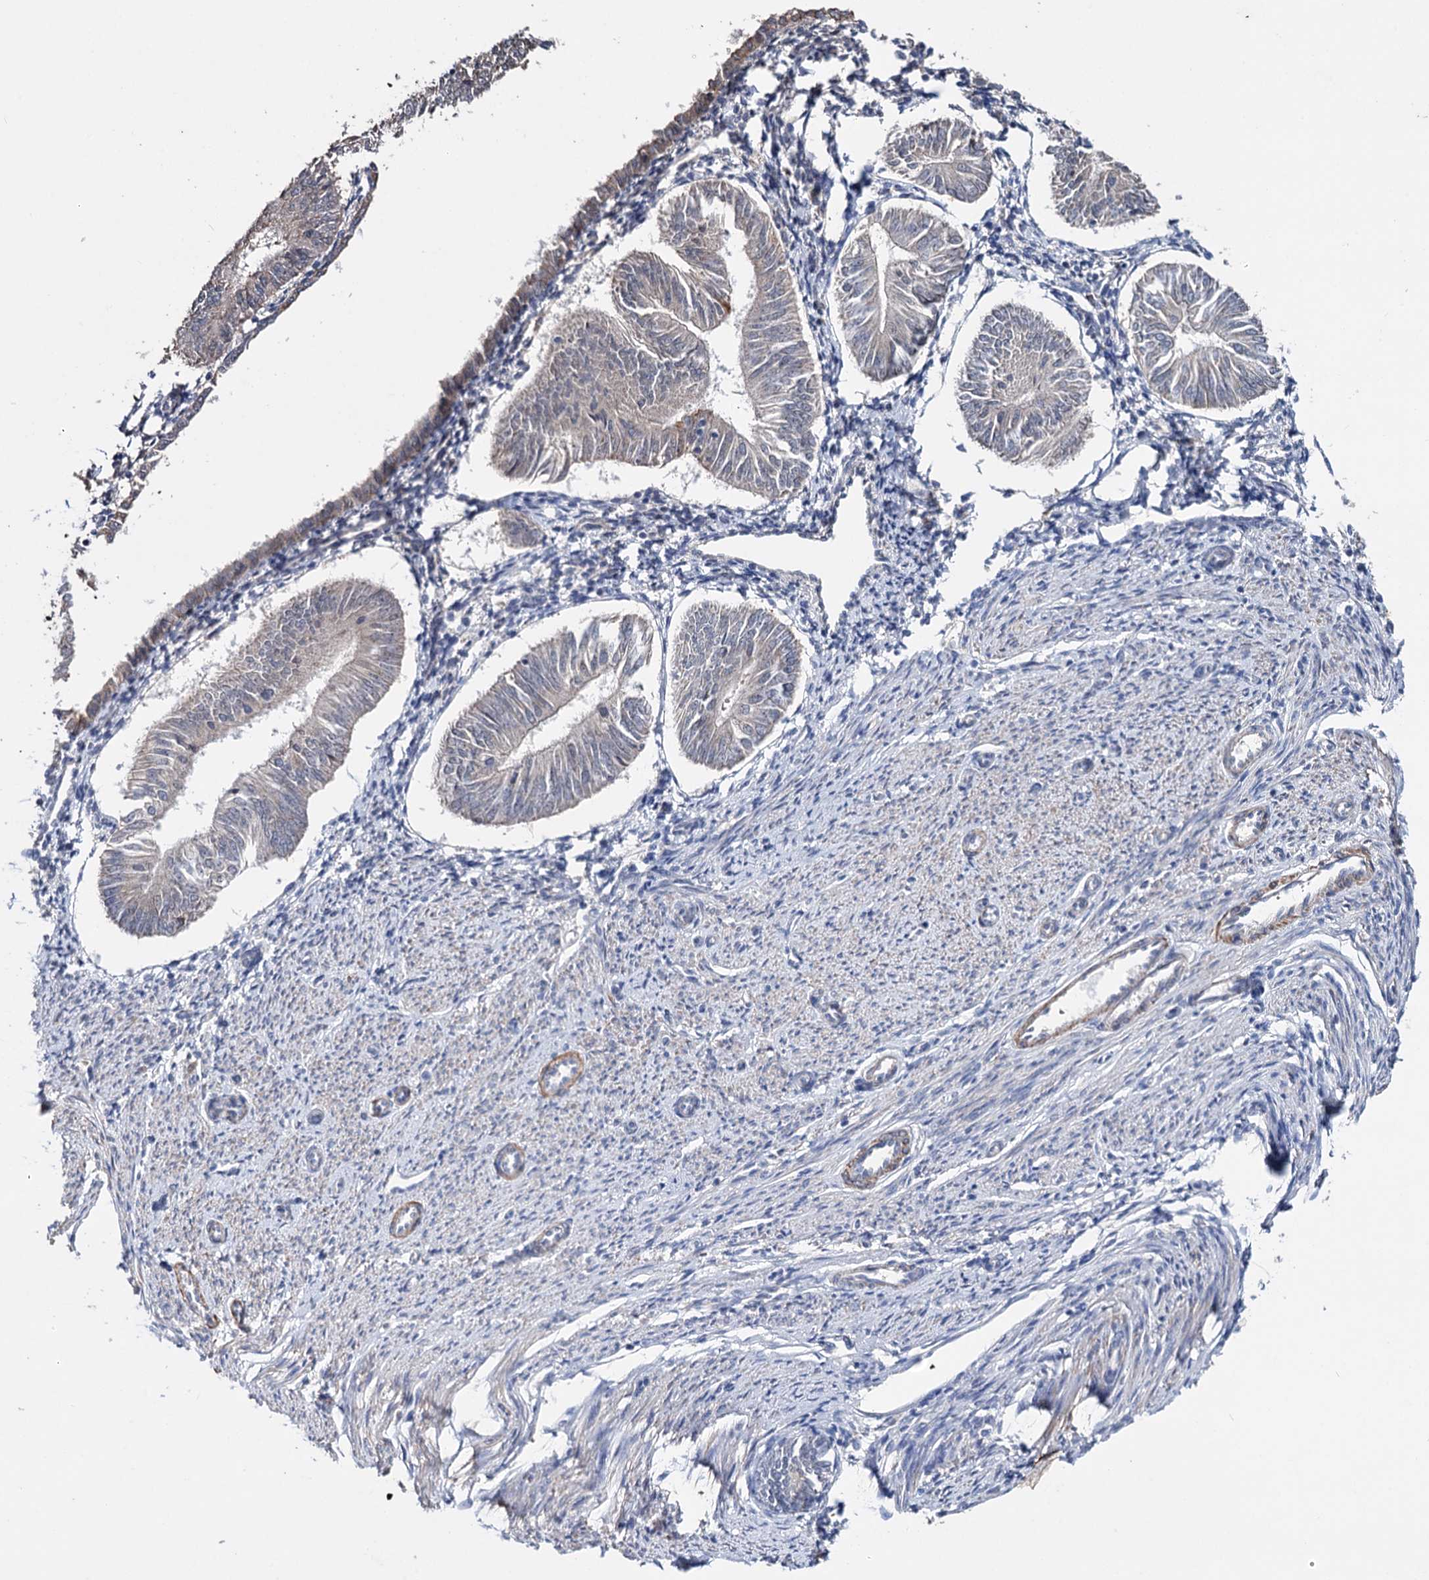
{"staining": {"intensity": "negative", "quantity": "none", "location": "none"}, "tissue": "endometrial cancer", "cell_type": "Tumor cells", "image_type": "cancer", "snomed": [{"axis": "morphology", "description": "Adenocarcinoma, NOS"}, {"axis": "topography", "description": "Endometrium"}], "caption": "This is an immunohistochemistry (IHC) photomicrograph of human adenocarcinoma (endometrial). There is no staining in tumor cells.", "gene": "CLPB", "patient": {"sex": "female", "age": 58}}